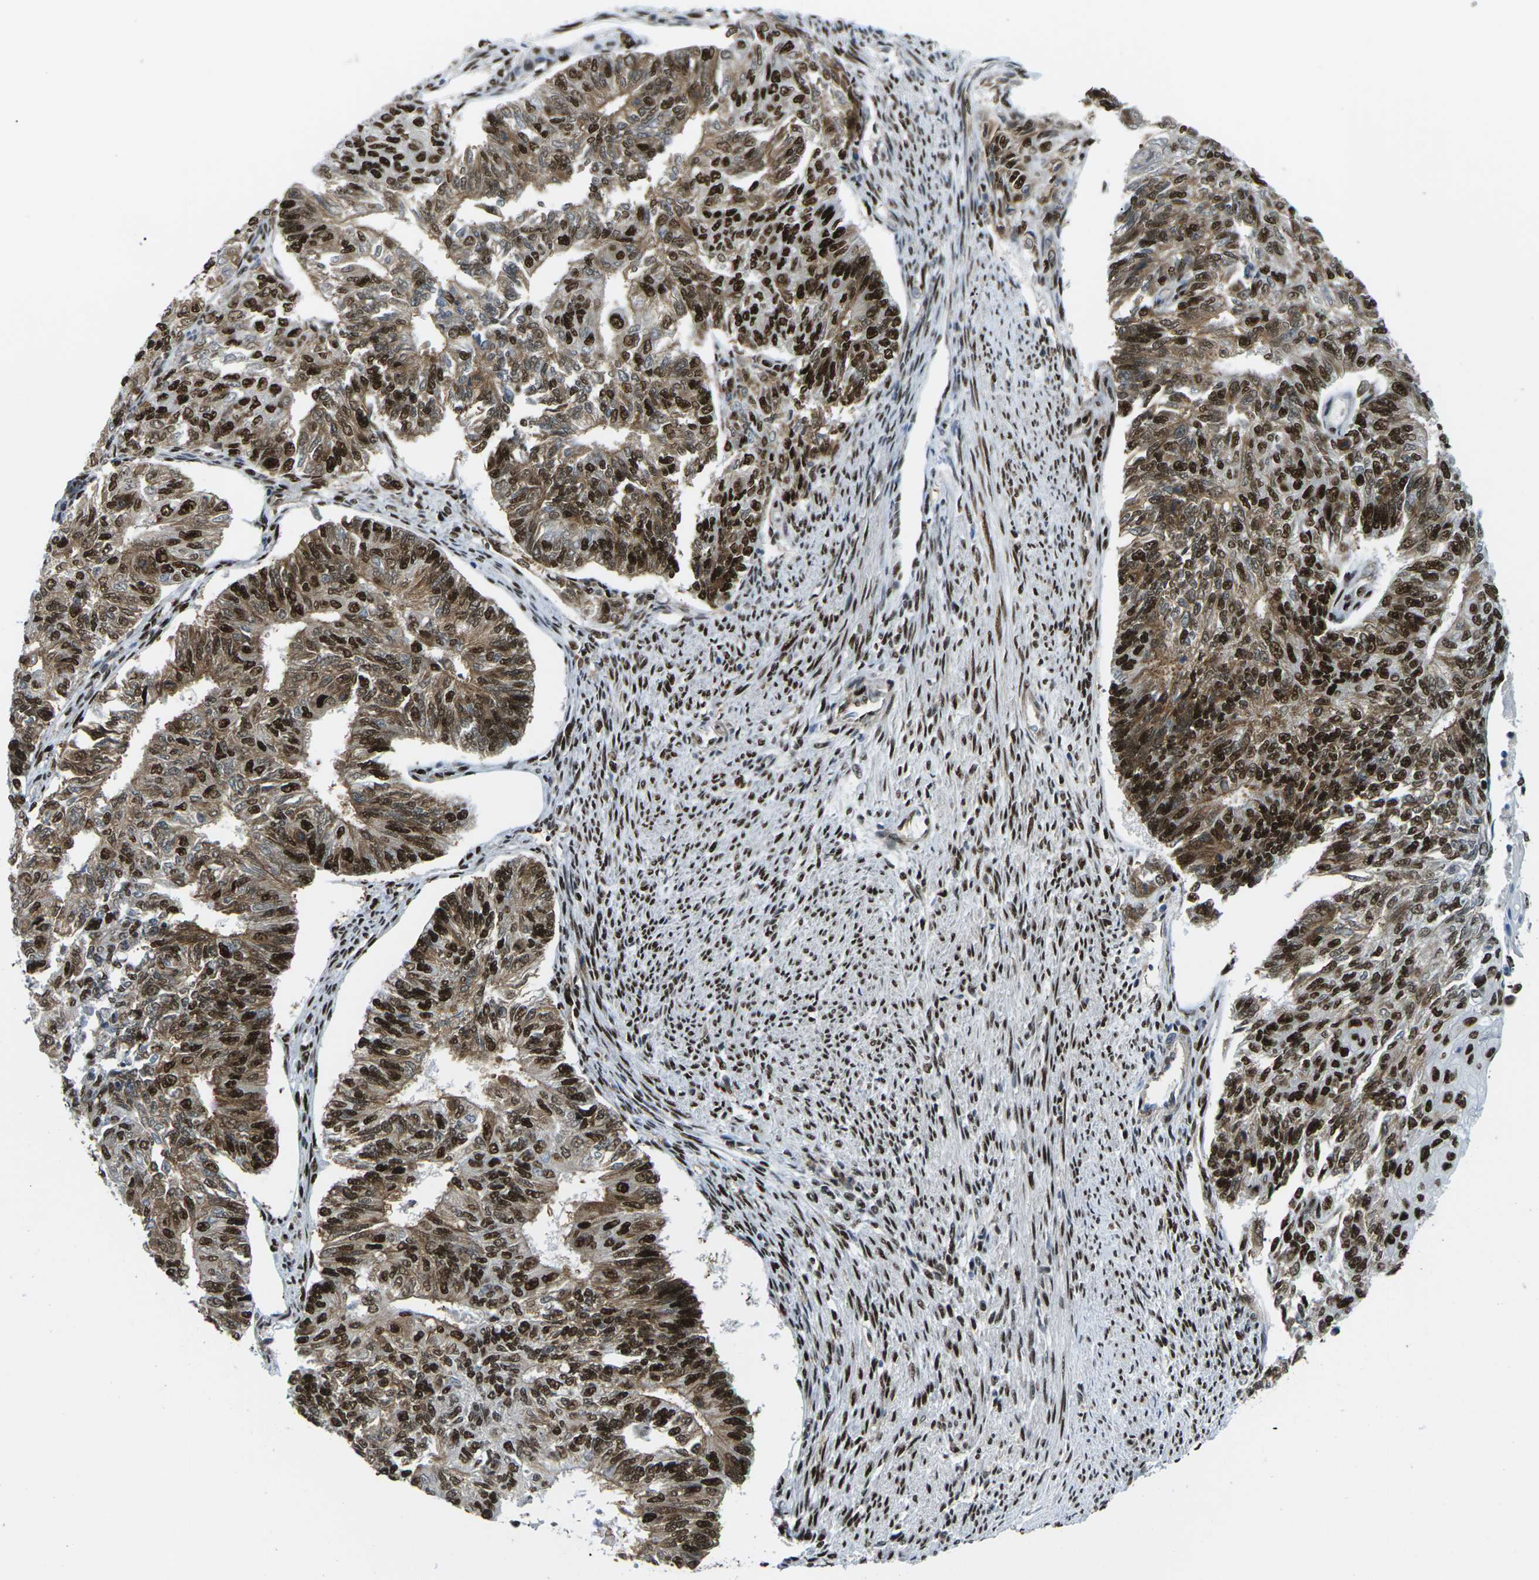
{"staining": {"intensity": "strong", "quantity": ">75%", "location": "cytoplasmic/membranous,nuclear"}, "tissue": "endometrial cancer", "cell_type": "Tumor cells", "image_type": "cancer", "snomed": [{"axis": "morphology", "description": "Adenocarcinoma, NOS"}, {"axis": "topography", "description": "Endometrium"}], "caption": "Strong cytoplasmic/membranous and nuclear positivity is identified in approximately >75% of tumor cells in endometrial adenocarcinoma.", "gene": "PSME3", "patient": {"sex": "female", "age": 32}}